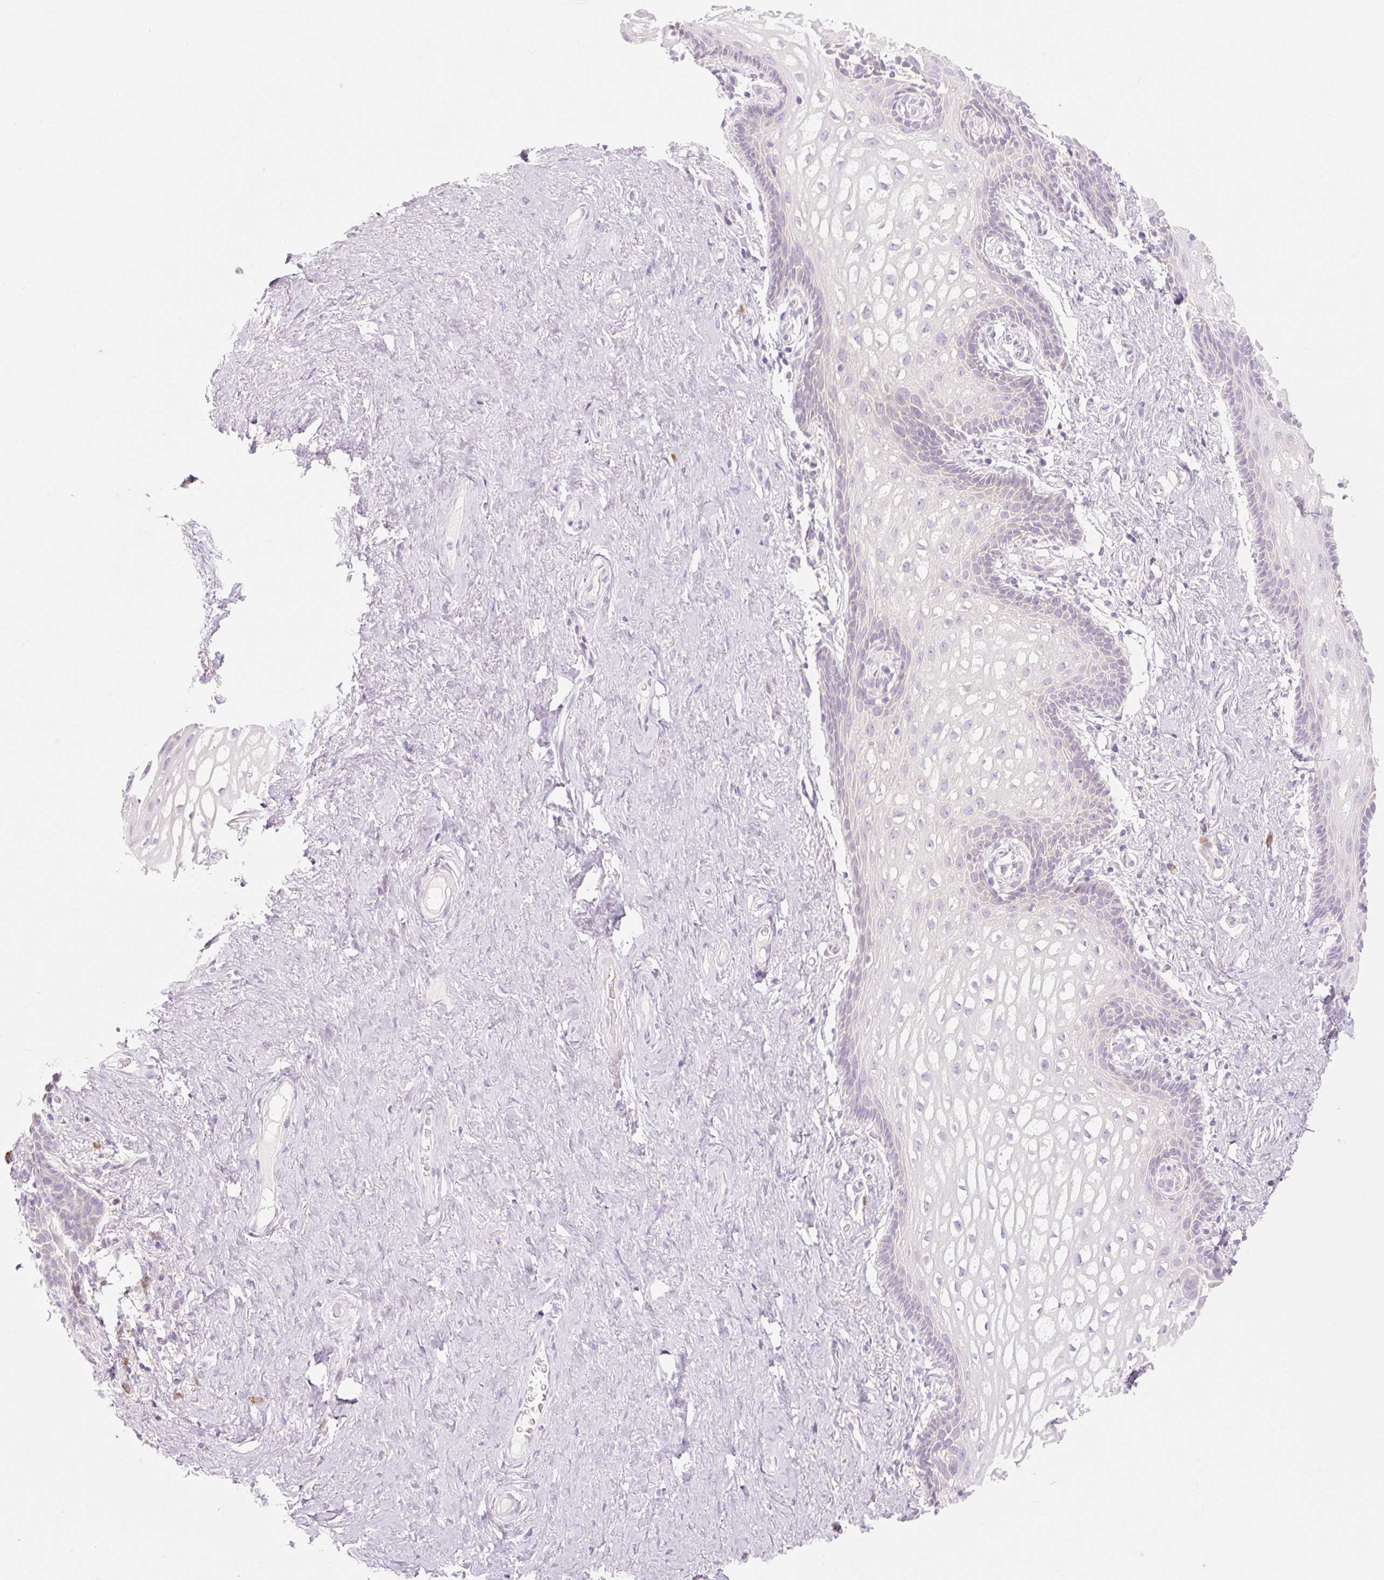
{"staining": {"intensity": "negative", "quantity": "none", "location": "none"}, "tissue": "vagina", "cell_type": "Squamous epithelial cells", "image_type": "normal", "snomed": [{"axis": "morphology", "description": "Normal tissue, NOS"}, {"axis": "topography", "description": "Vagina"}, {"axis": "topography", "description": "Peripheral nerve tissue"}], "caption": "IHC image of benign vagina: human vagina stained with DAB reveals no significant protein staining in squamous epithelial cells.", "gene": "MYO1D", "patient": {"sex": "female", "age": 71}}